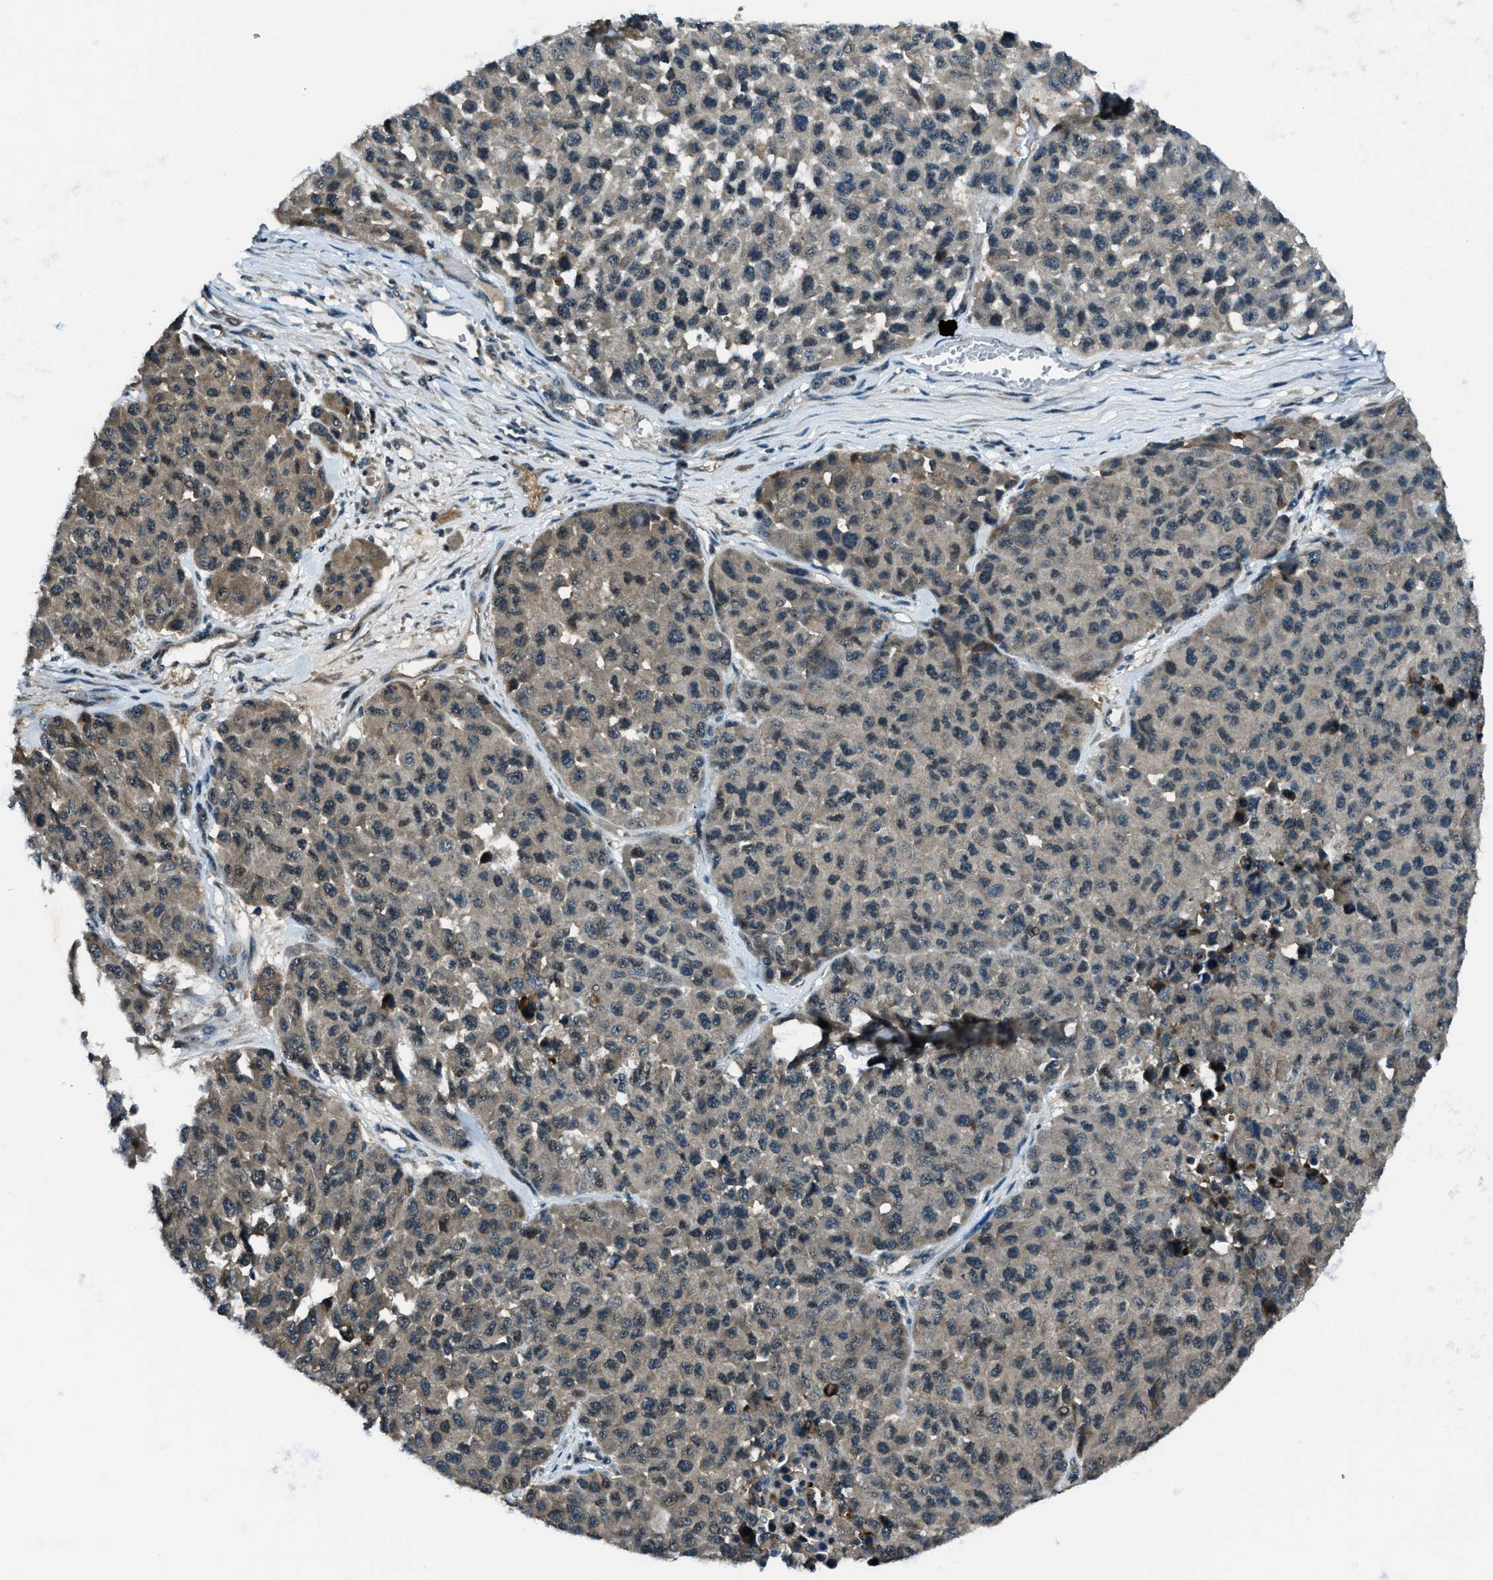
{"staining": {"intensity": "weak", "quantity": "<25%", "location": "cytoplasmic/membranous"}, "tissue": "melanoma", "cell_type": "Tumor cells", "image_type": "cancer", "snomed": [{"axis": "morphology", "description": "Malignant melanoma, NOS"}, {"axis": "topography", "description": "Skin"}], "caption": "IHC image of neoplastic tissue: human melanoma stained with DAB (3,3'-diaminobenzidine) displays no significant protein positivity in tumor cells.", "gene": "ACTL9", "patient": {"sex": "male", "age": 62}}